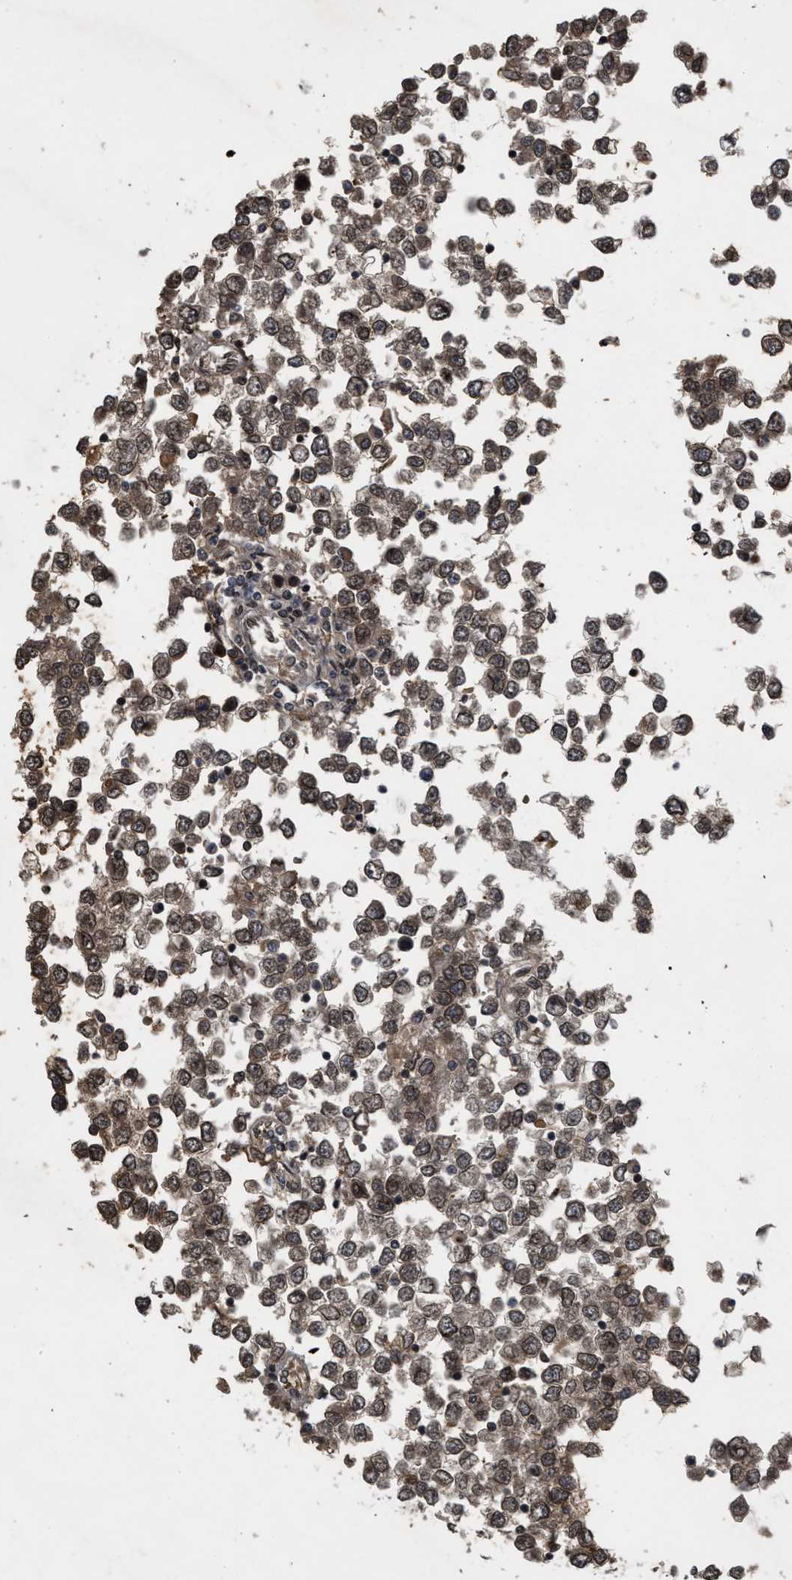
{"staining": {"intensity": "weak", "quantity": ">75%", "location": "cytoplasmic/membranous,nuclear"}, "tissue": "testis cancer", "cell_type": "Tumor cells", "image_type": "cancer", "snomed": [{"axis": "morphology", "description": "Seminoma, NOS"}, {"axis": "topography", "description": "Testis"}], "caption": "Tumor cells show weak cytoplasmic/membranous and nuclear positivity in about >75% of cells in testis seminoma.", "gene": "CRY1", "patient": {"sex": "male", "age": 65}}